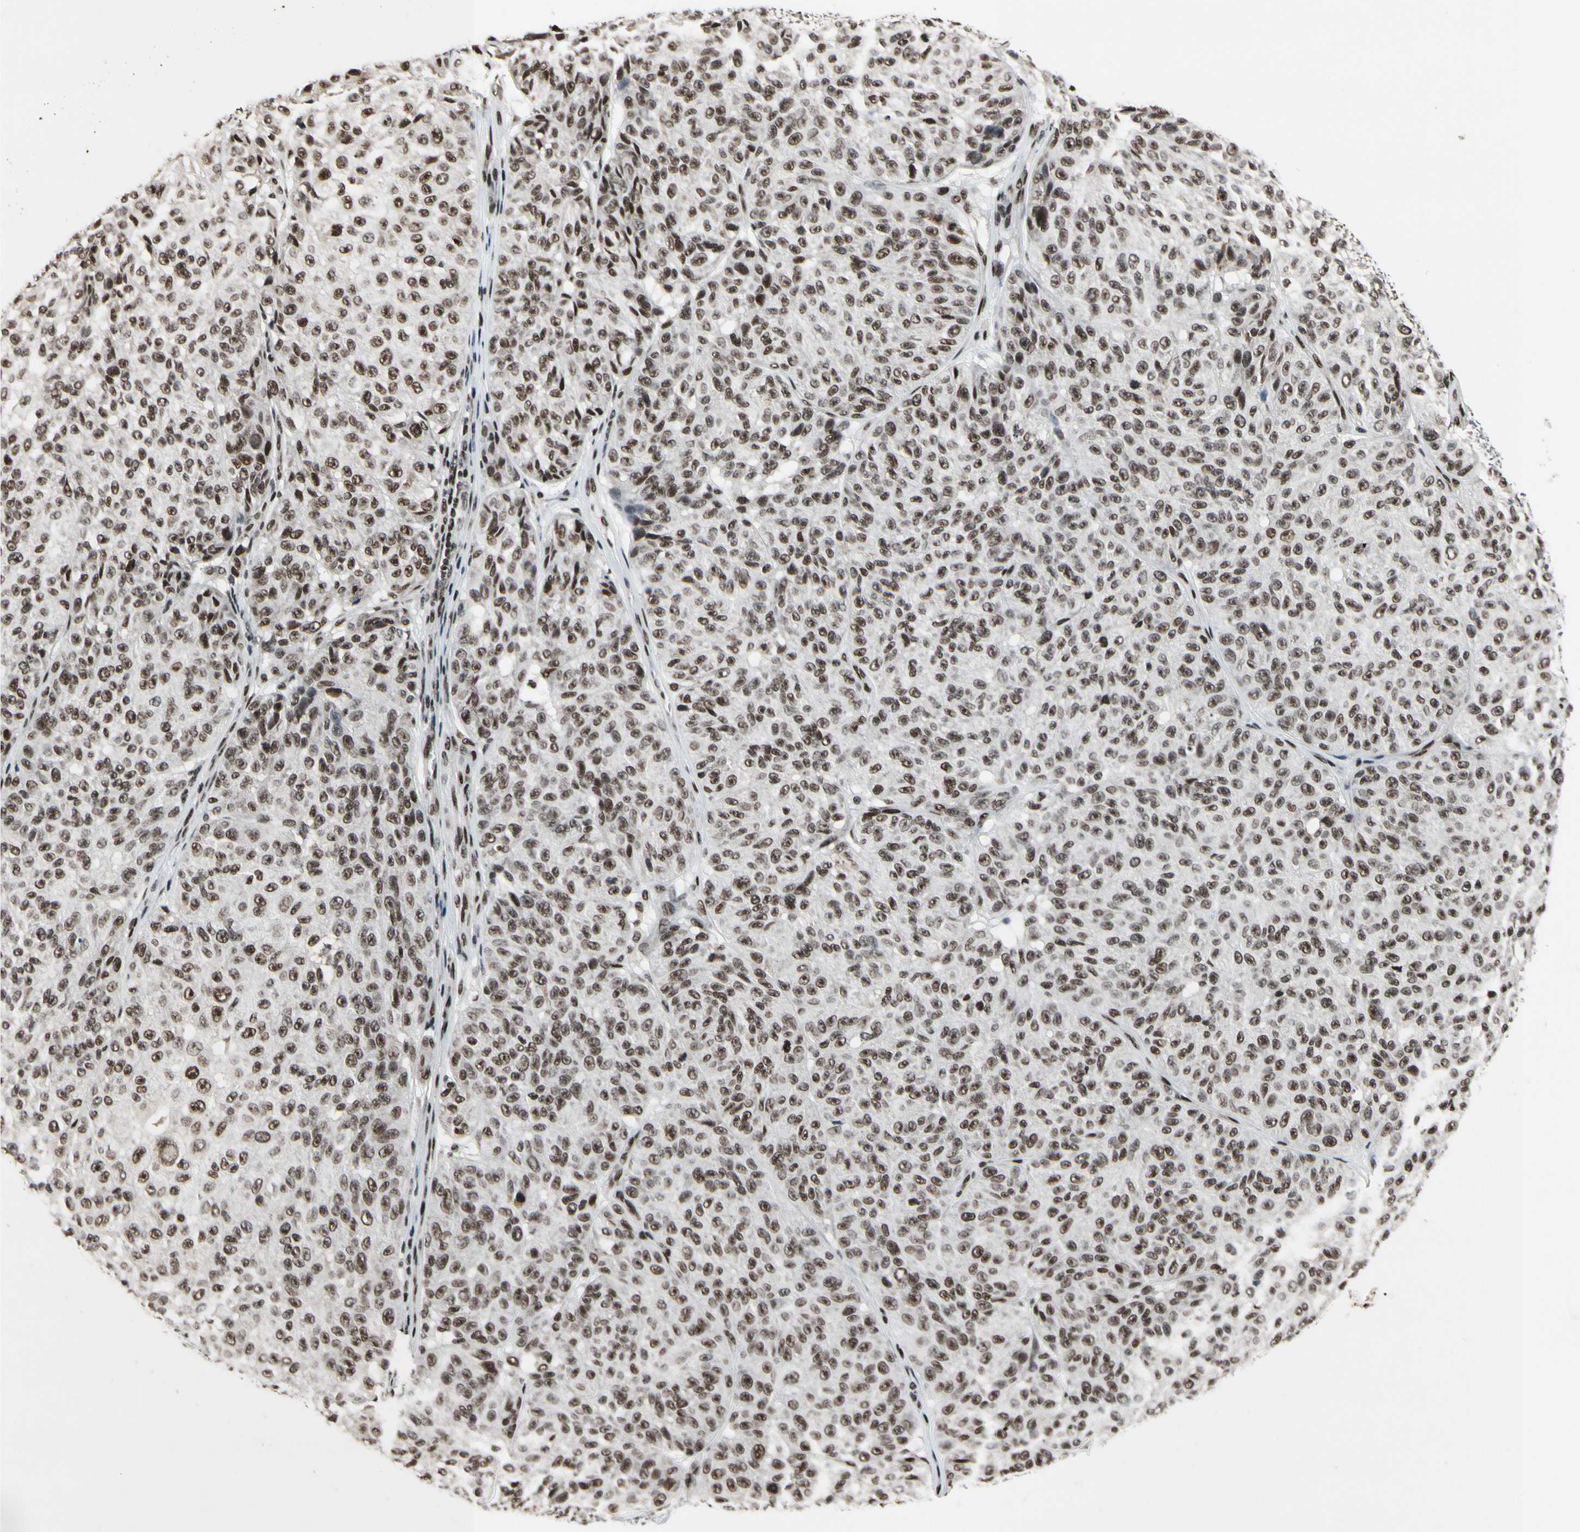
{"staining": {"intensity": "strong", "quantity": ">75%", "location": "nuclear"}, "tissue": "melanoma", "cell_type": "Tumor cells", "image_type": "cancer", "snomed": [{"axis": "morphology", "description": "Malignant melanoma, NOS"}, {"axis": "topography", "description": "Skin"}], "caption": "Brown immunohistochemical staining in human malignant melanoma shows strong nuclear positivity in approximately >75% of tumor cells. Using DAB (3,3'-diaminobenzidine) (brown) and hematoxylin (blue) stains, captured at high magnification using brightfield microscopy.", "gene": "RECQL", "patient": {"sex": "female", "age": 46}}